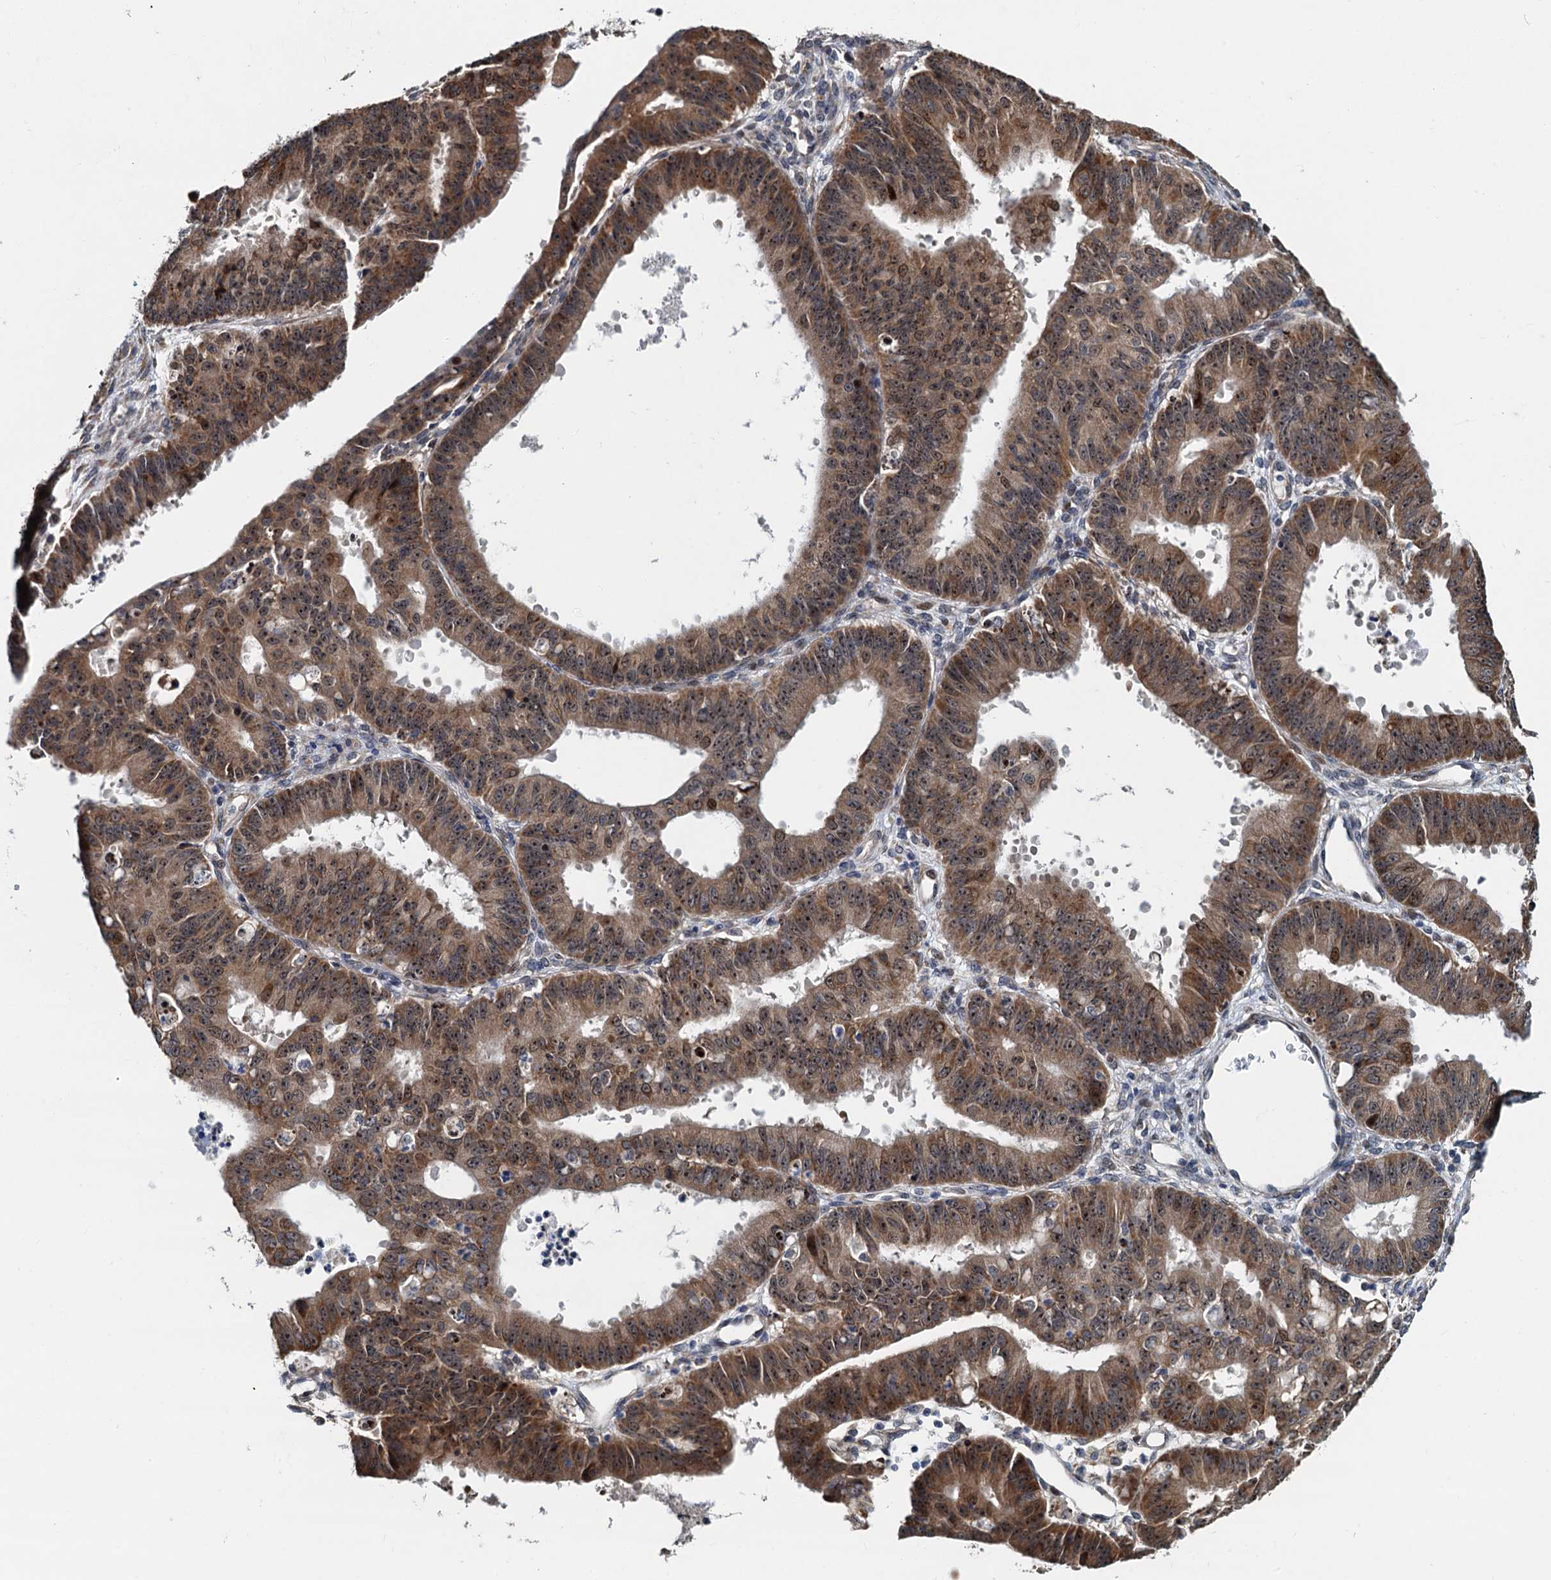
{"staining": {"intensity": "moderate", "quantity": ">75%", "location": "cytoplasmic/membranous,nuclear"}, "tissue": "ovarian cancer", "cell_type": "Tumor cells", "image_type": "cancer", "snomed": [{"axis": "morphology", "description": "Carcinoma, endometroid"}, {"axis": "topography", "description": "Appendix"}, {"axis": "topography", "description": "Ovary"}], "caption": "The image exhibits a brown stain indicating the presence of a protein in the cytoplasmic/membranous and nuclear of tumor cells in ovarian endometroid carcinoma.", "gene": "DNAJC21", "patient": {"sex": "female", "age": 42}}